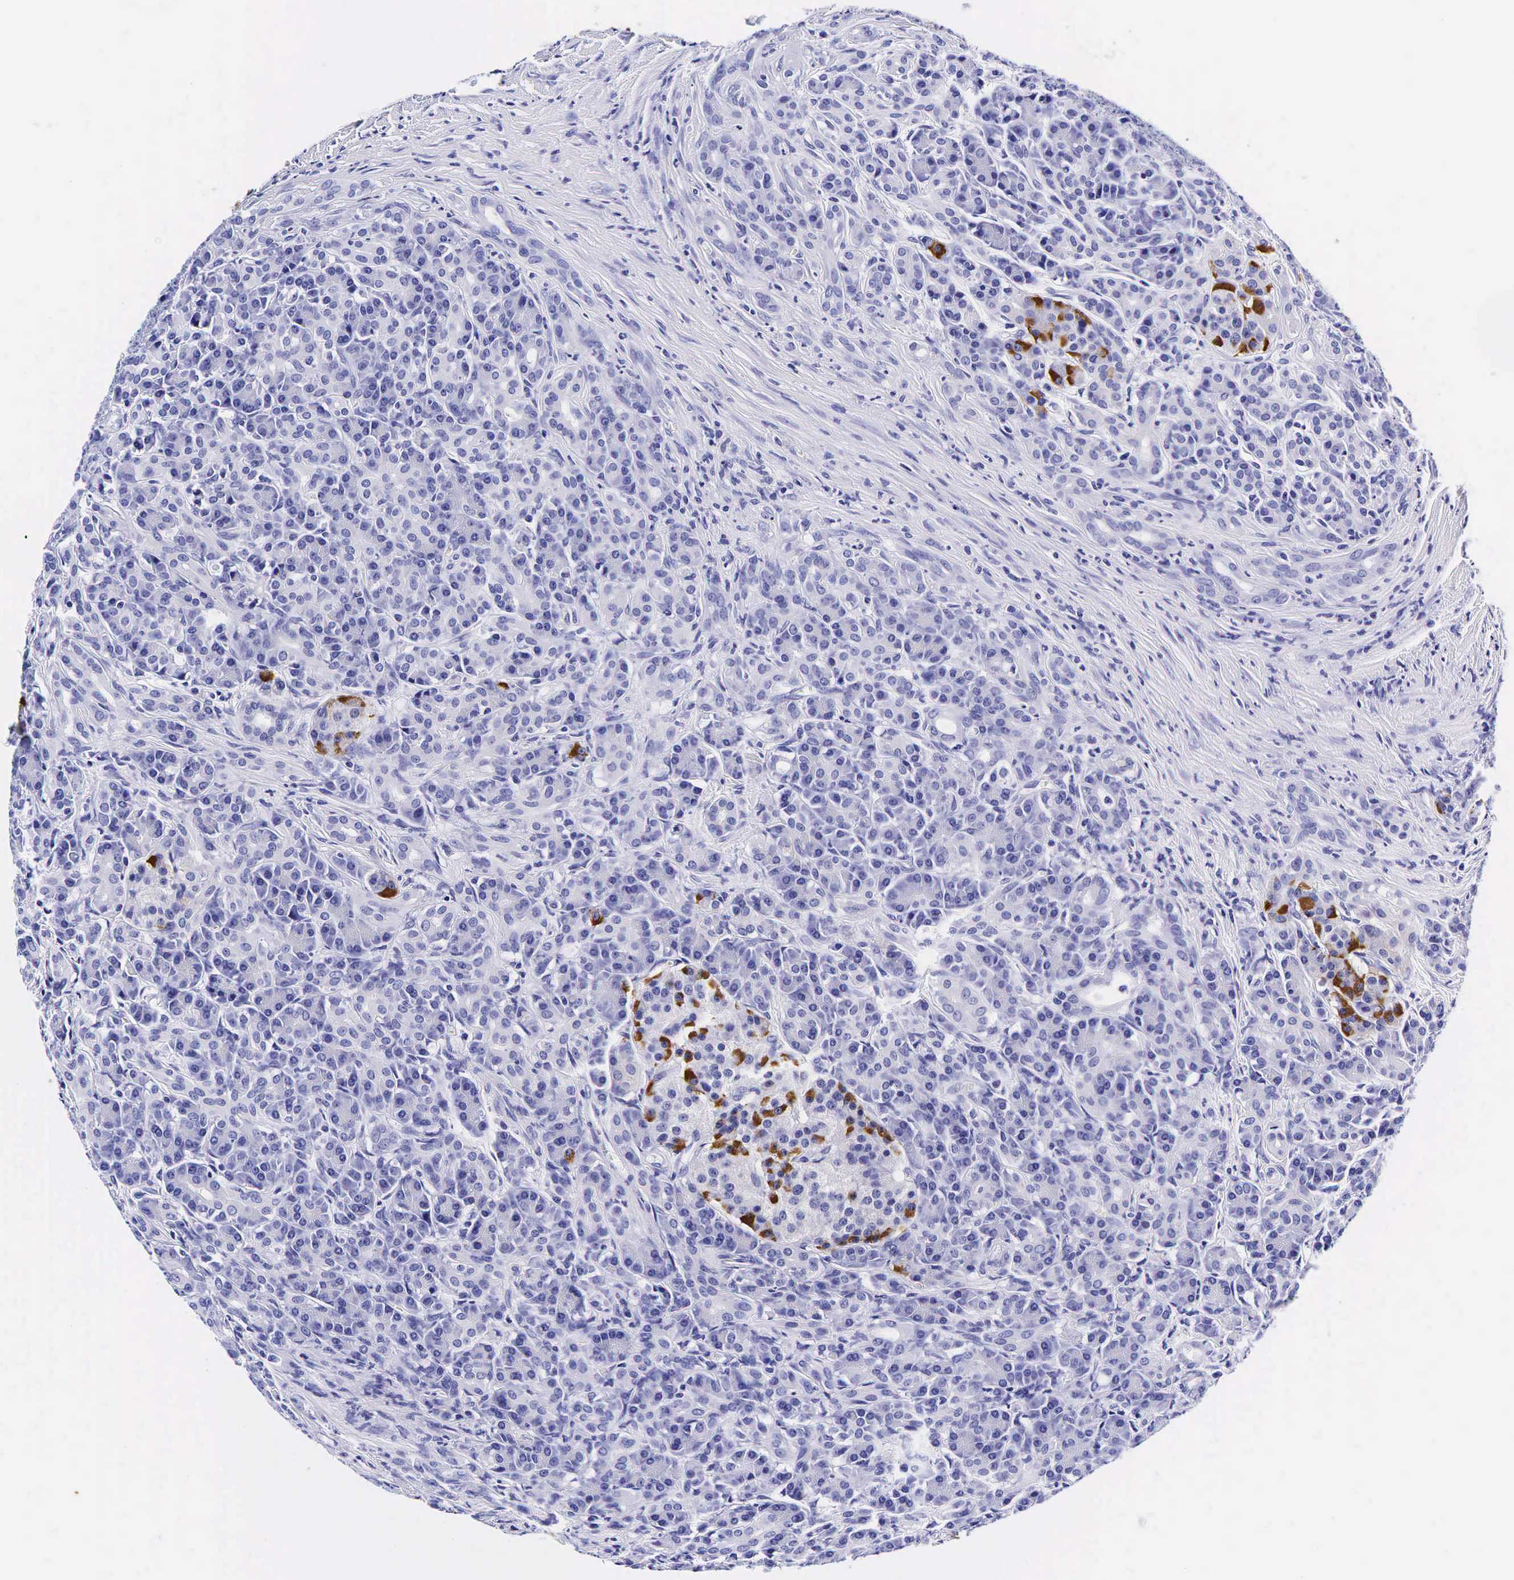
{"staining": {"intensity": "negative", "quantity": "none", "location": "none"}, "tissue": "pancreas", "cell_type": "Exocrine glandular cells", "image_type": "normal", "snomed": [{"axis": "morphology", "description": "Normal tissue, NOS"}, {"axis": "topography", "description": "Lymph node"}, {"axis": "topography", "description": "Pancreas"}], "caption": "Protein analysis of benign pancreas exhibits no significant staining in exocrine glandular cells.", "gene": "GCG", "patient": {"sex": "male", "age": 59}}